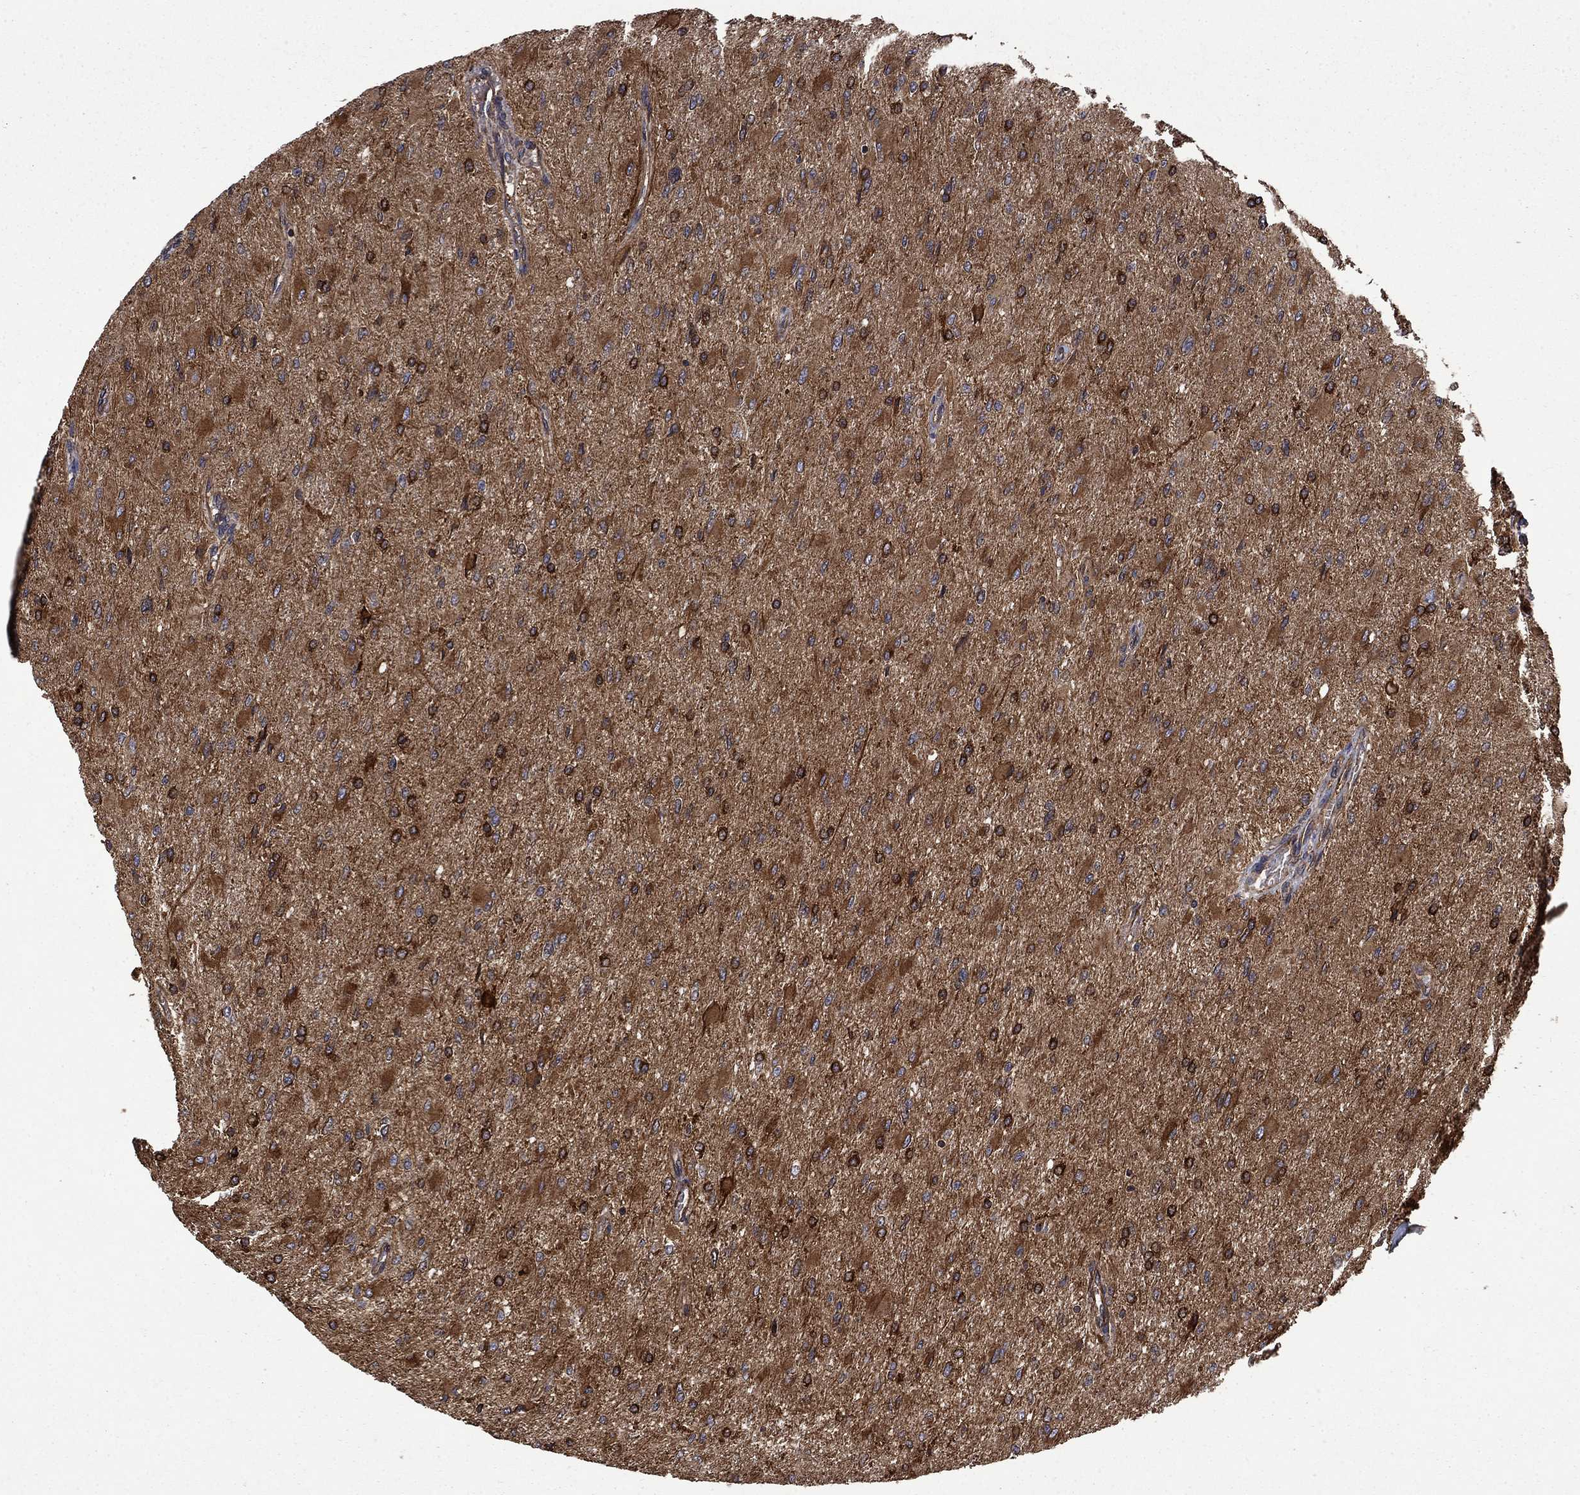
{"staining": {"intensity": "strong", "quantity": "25%-75%", "location": "cytoplasmic/membranous"}, "tissue": "glioma", "cell_type": "Tumor cells", "image_type": "cancer", "snomed": [{"axis": "morphology", "description": "Glioma, malignant, High grade"}, {"axis": "topography", "description": "Cerebral cortex"}], "caption": "Brown immunohistochemical staining in malignant glioma (high-grade) demonstrates strong cytoplasmic/membranous staining in approximately 25%-75% of tumor cells.", "gene": "CUTC", "patient": {"sex": "female", "age": 36}}